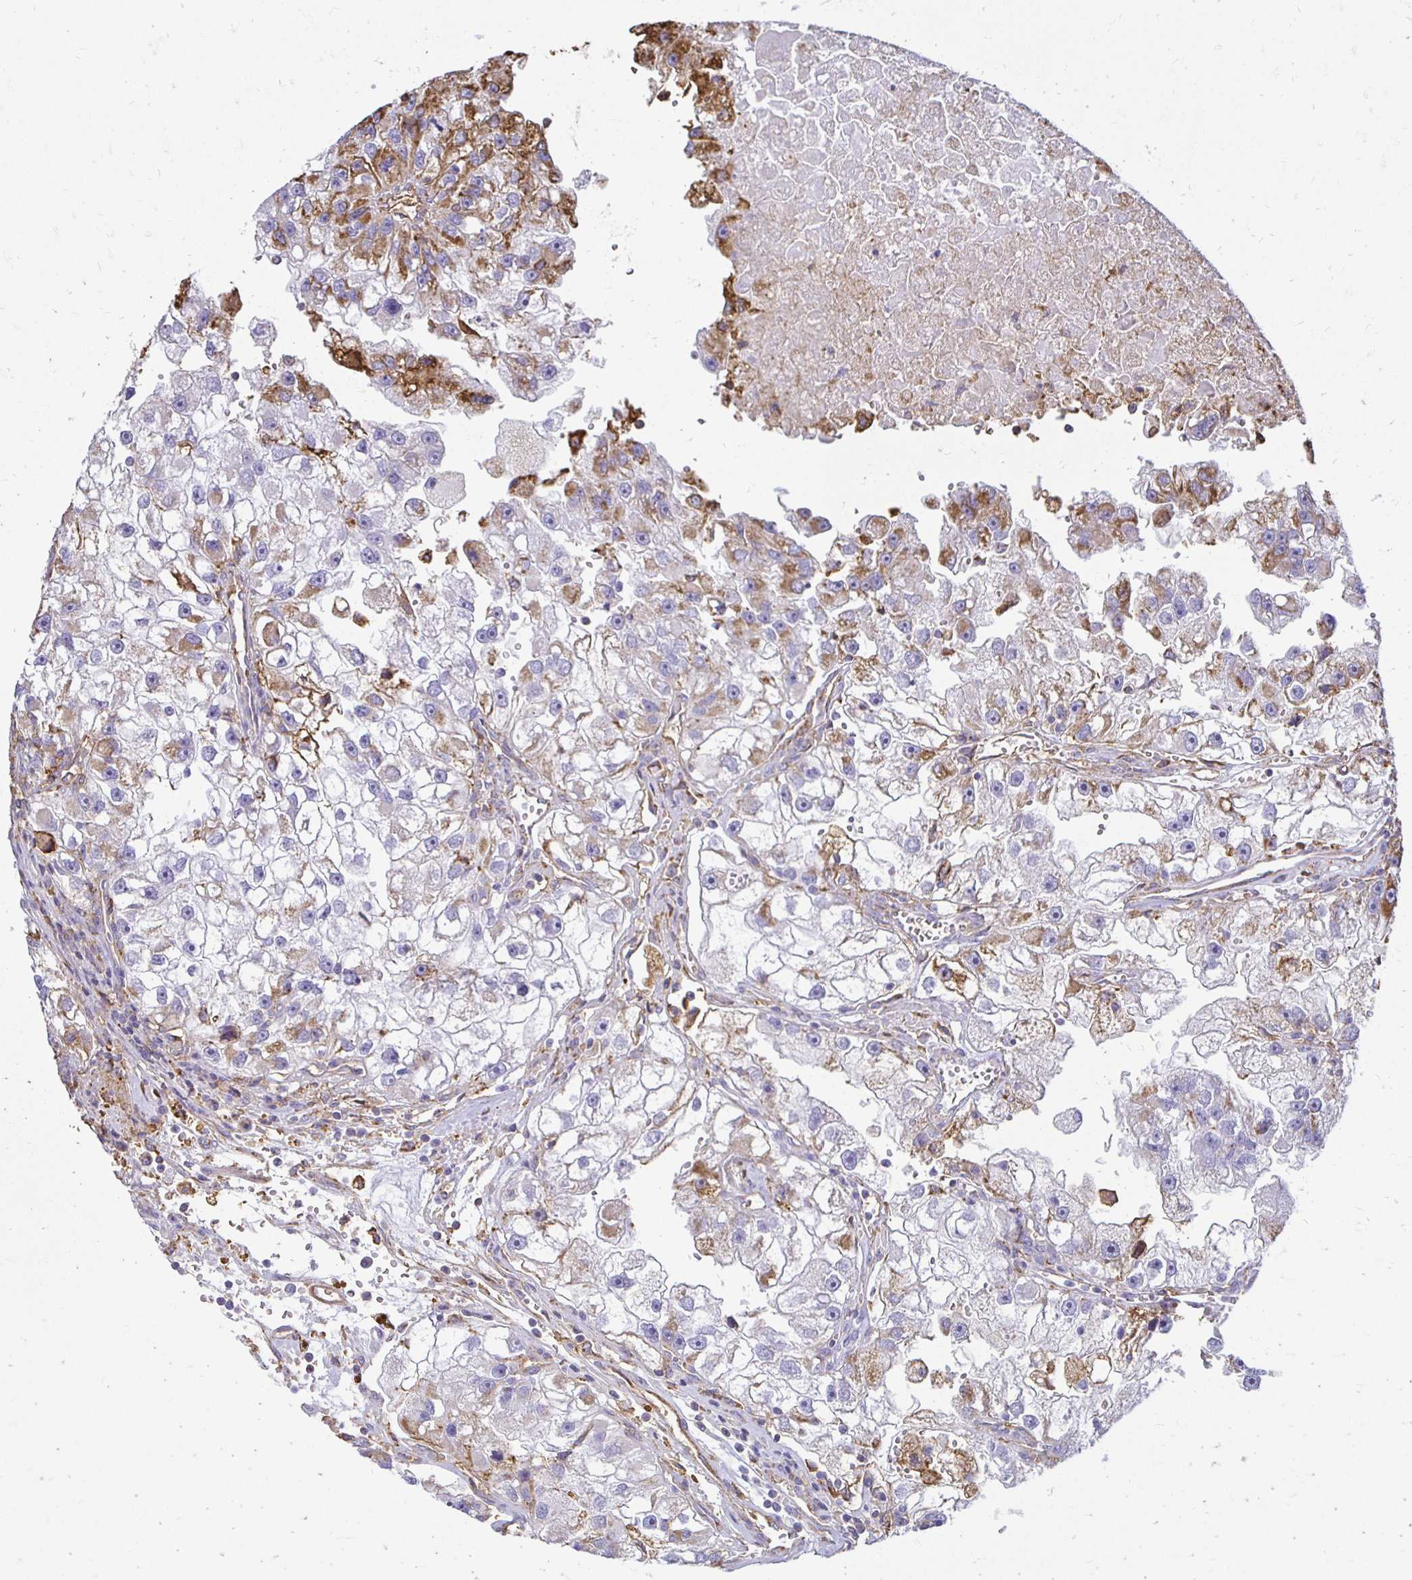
{"staining": {"intensity": "moderate", "quantity": "<25%", "location": "cytoplasmic/membranous"}, "tissue": "renal cancer", "cell_type": "Tumor cells", "image_type": "cancer", "snomed": [{"axis": "morphology", "description": "Adenocarcinoma, NOS"}, {"axis": "topography", "description": "Kidney"}], "caption": "Protein expression analysis of adenocarcinoma (renal) demonstrates moderate cytoplasmic/membranous staining in about <25% of tumor cells.", "gene": "TAS1R3", "patient": {"sex": "male", "age": 63}}